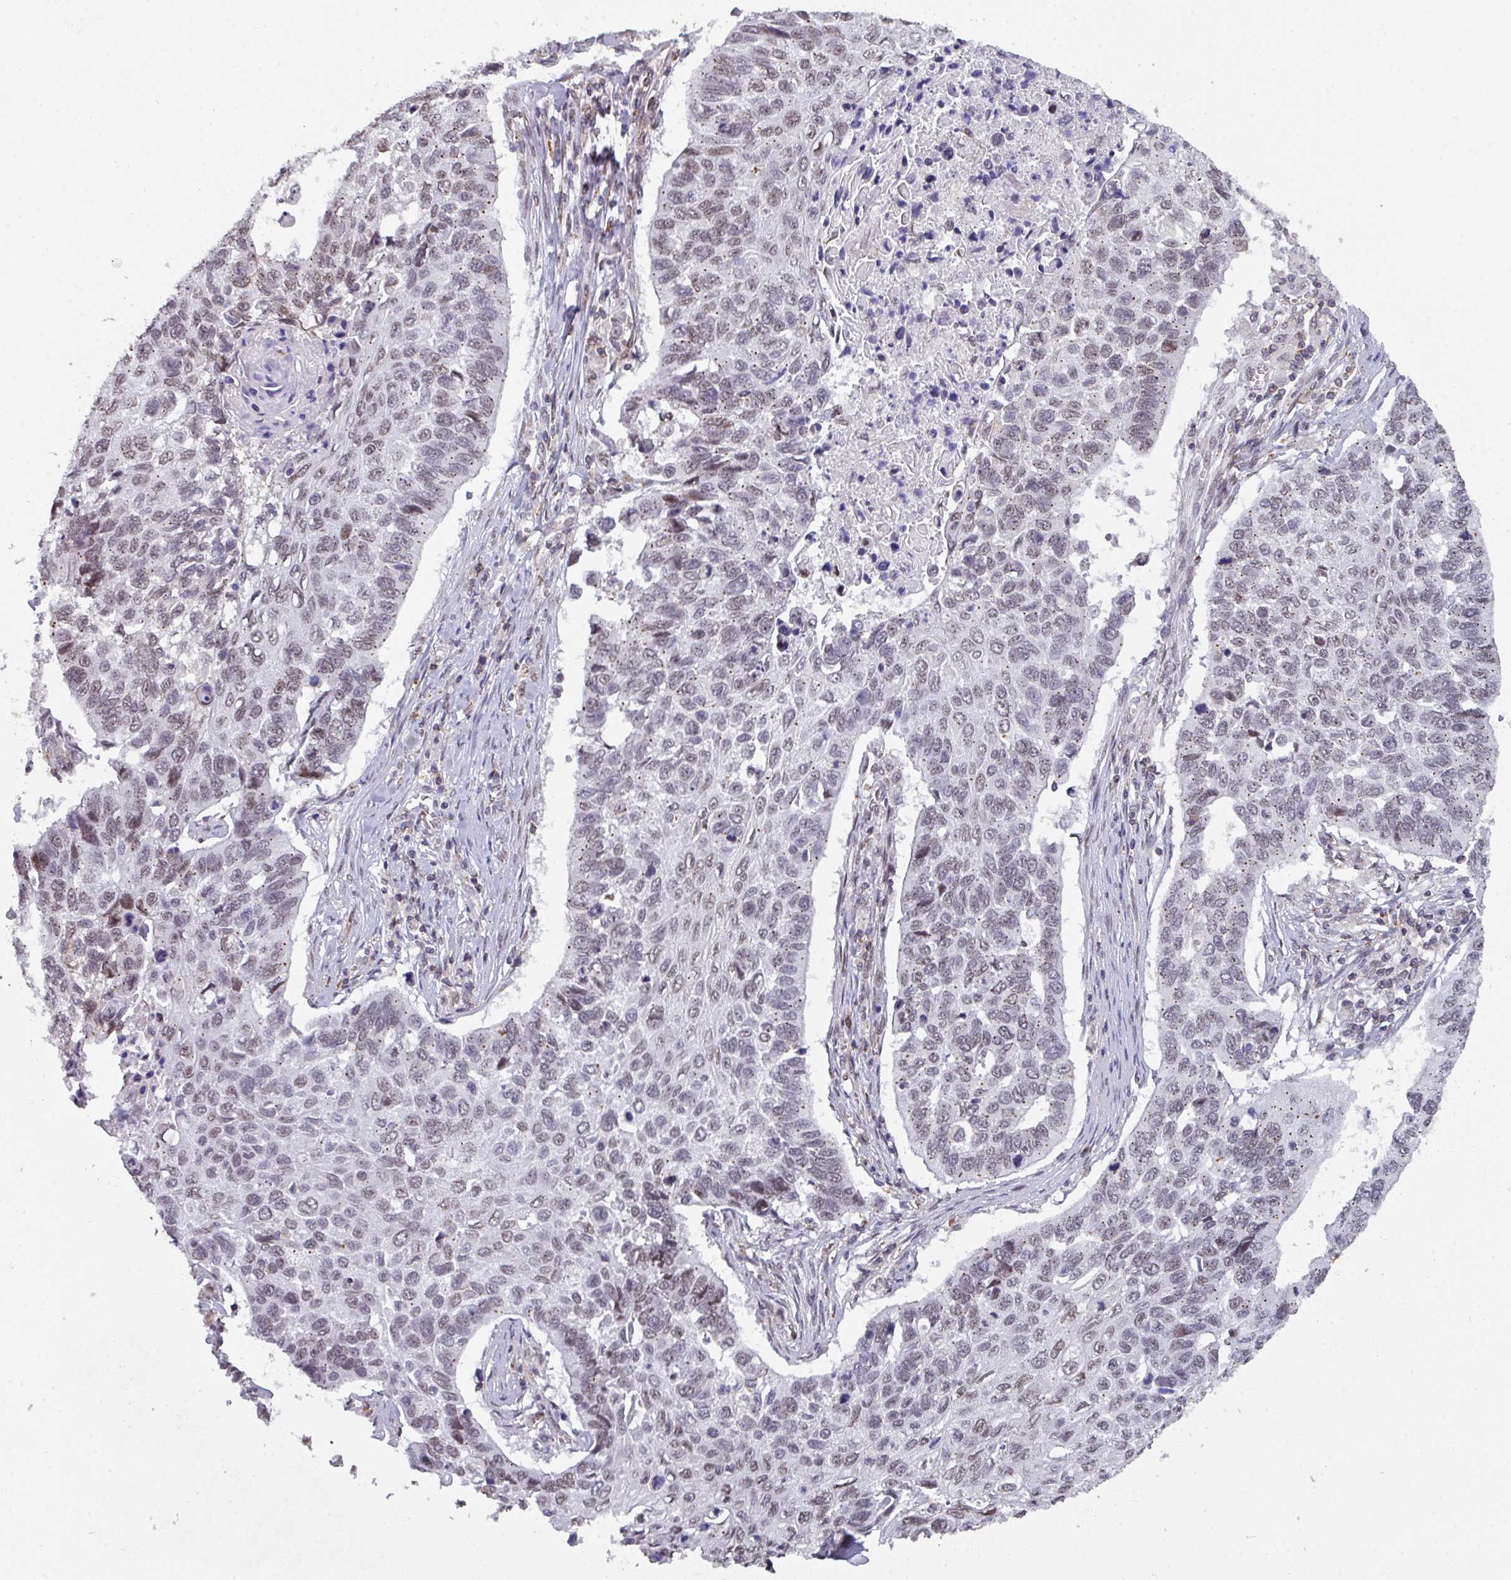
{"staining": {"intensity": "weak", "quantity": ">75%", "location": "nuclear"}, "tissue": "lung cancer", "cell_type": "Tumor cells", "image_type": "cancer", "snomed": [{"axis": "morphology", "description": "Squamous cell carcinoma, NOS"}, {"axis": "topography", "description": "Lung"}], "caption": "An image of lung cancer (squamous cell carcinoma) stained for a protein displays weak nuclear brown staining in tumor cells.", "gene": "RASAL3", "patient": {"sex": "male", "age": 62}}